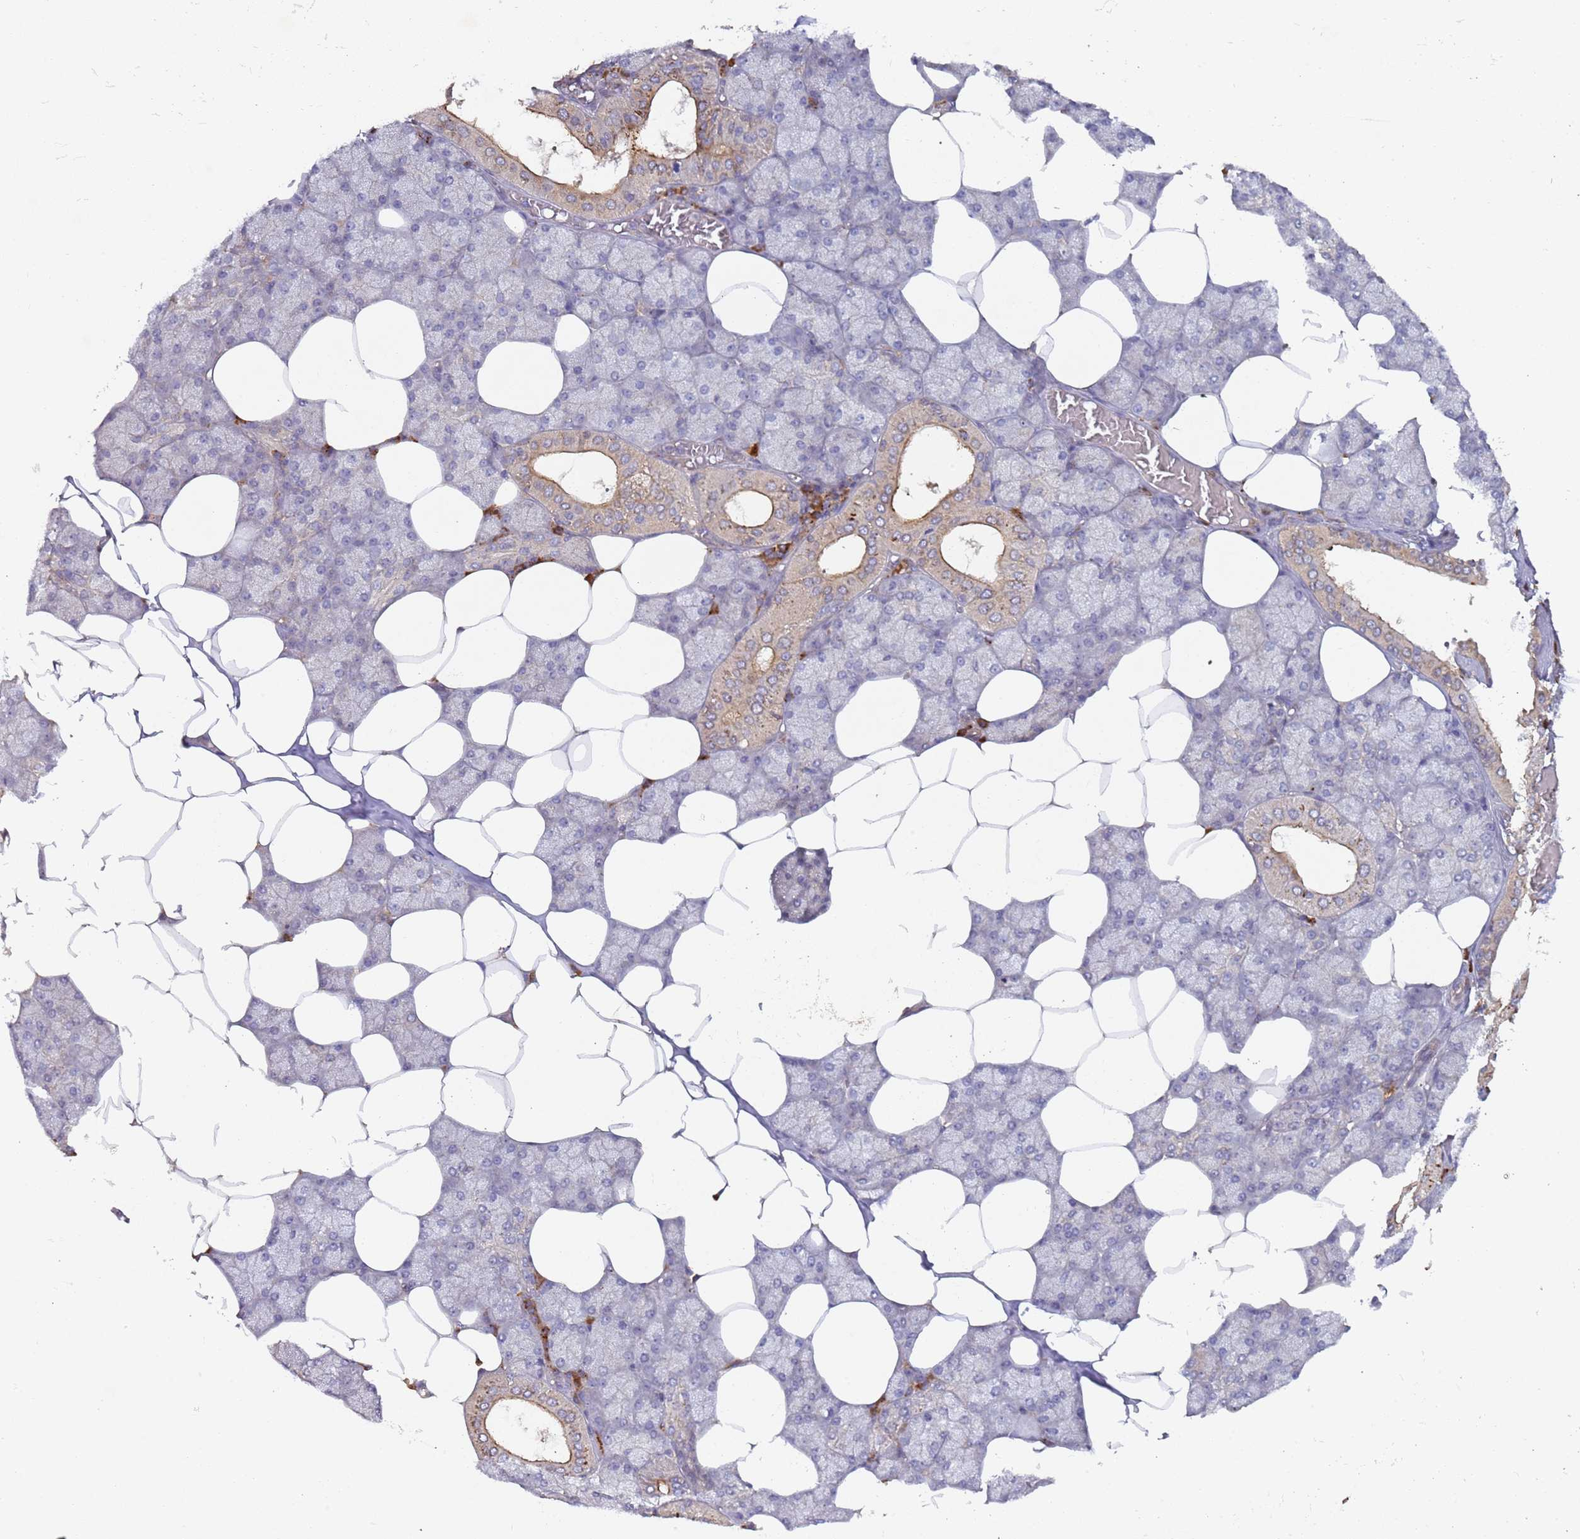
{"staining": {"intensity": "strong", "quantity": "<25%", "location": "cytoplasmic/membranous"}, "tissue": "salivary gland", "cell_type": "Glandular cells", "image_type": "normal", "snomed": [{"axis": "morphology", "description": "Normal tissue, NOS"}, {"axis": "topography", "description": "Salivary gland"}], "caption": "About <25% of glandular cells in normal salivary gland display strong cytoplasmic/membranous protein positivity as visualized by brown immunohistochemical staining.", "gene": "KANSL1L", "patient": {"sex": "male", "age": 62}}